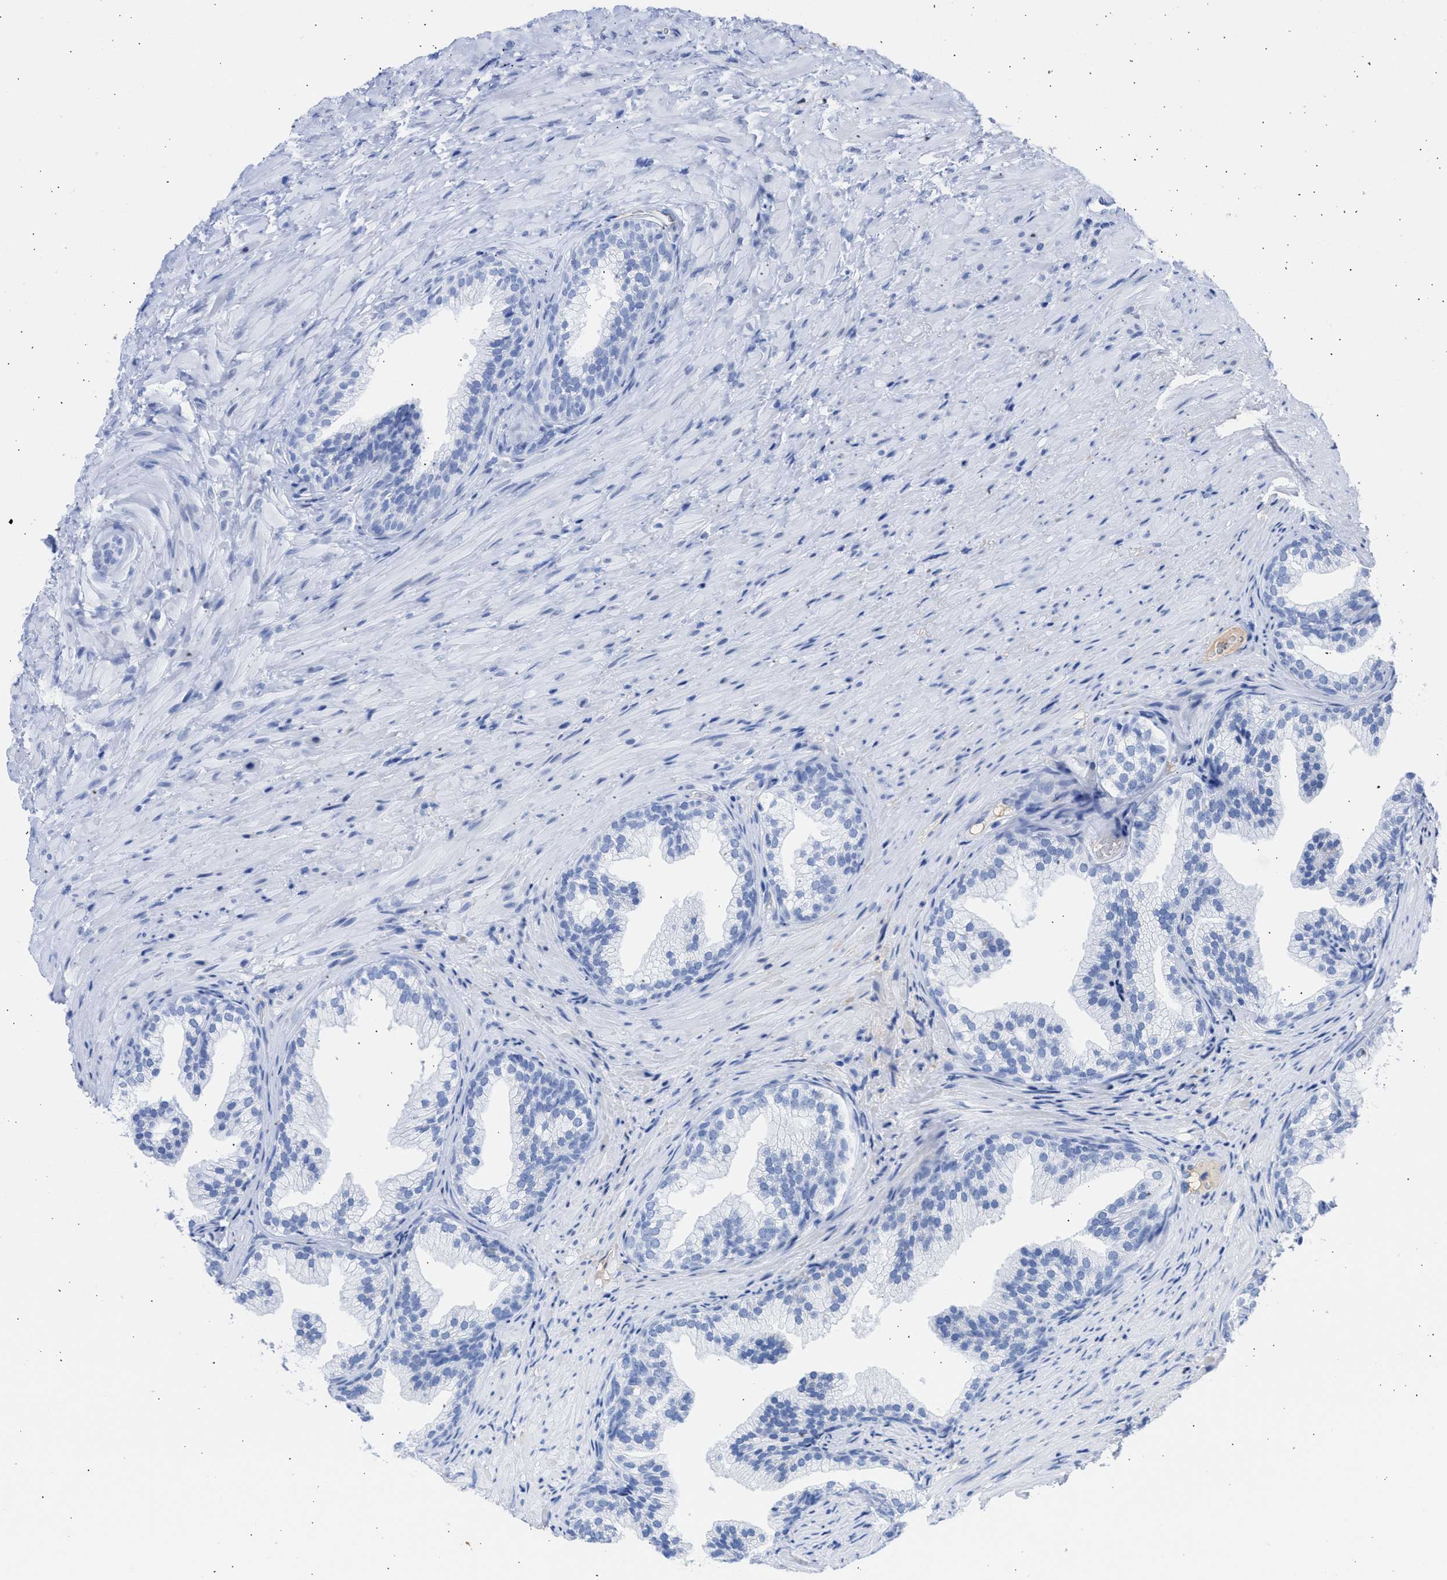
{"staining": {"intensity": "negative", "quantity": "none", "location": "none"}, "tissue": "prostate", "cell_type": "Glandular cells", "image_type": "normal", "snomed": [{"axis": "morphology", "description": "Normal tissue, NOS"}, {"axis": "topography", "description": "Prostate"}], "caption": "Protein analysis of unremarkable prostate shows no significant positivity in glandular cells.", "gene": "RSPH1", "patient": {"sex": "male", "age": 76}}